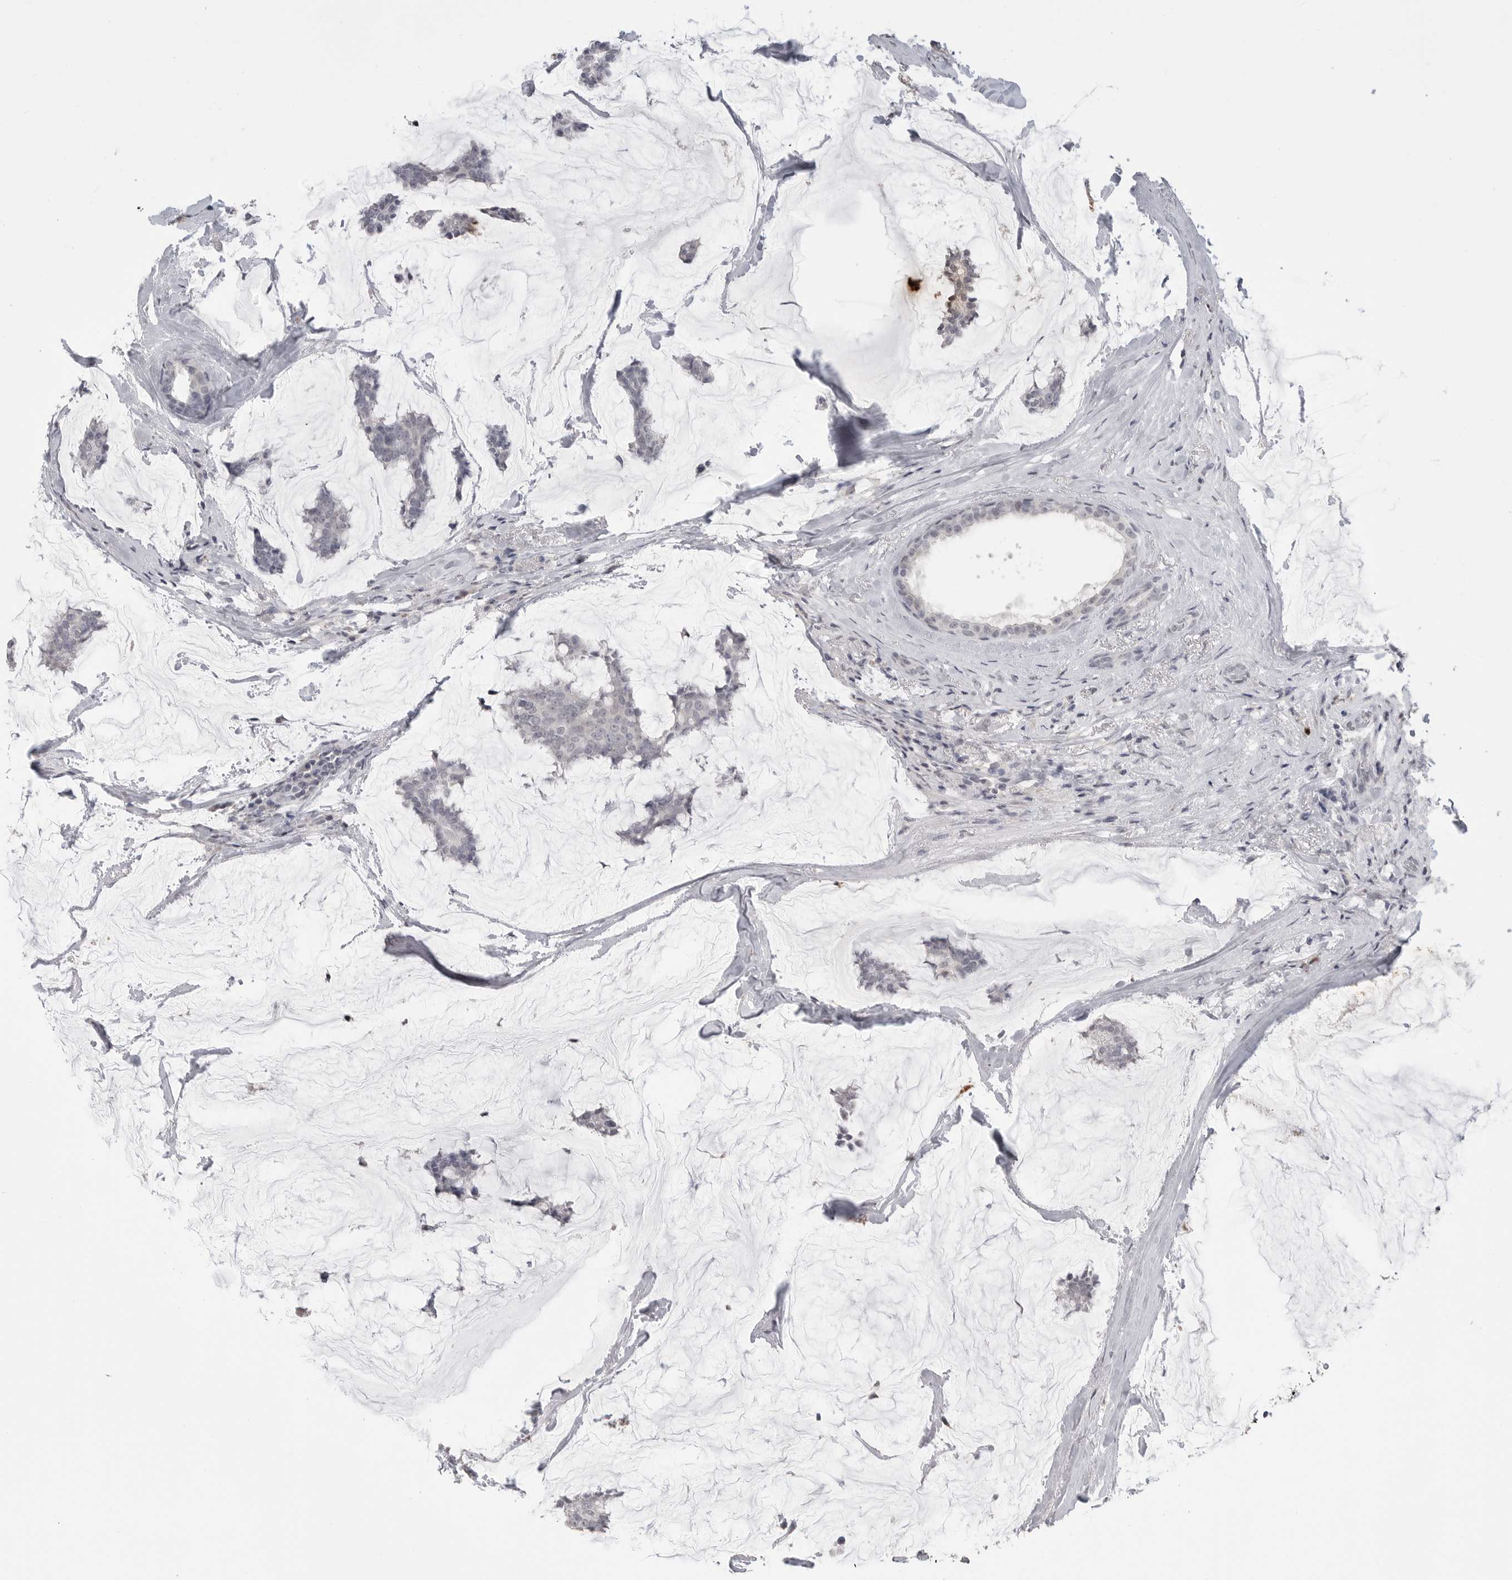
{"staining": {"intensity": "negative", "quantity": "none", "location": "none"}, "tissue": "breast cancer", "cell_type": "Tumor cells", "image_type": "cancer", "snomed": [{"axis": "morphology", "description": "Duct carcinoma"}, {"axis": "topography", "description": "Breast"}], "caption": "IHC image of neoplastic tissue: human infiltrating ductal carcinoma (breast) stained with DAB (3,3'-diaminobenzidine) demonstrates no significant protein expression in tumor cells.", "gene": "PRSS1", "patient": {"sex": "female", "age": 93}}